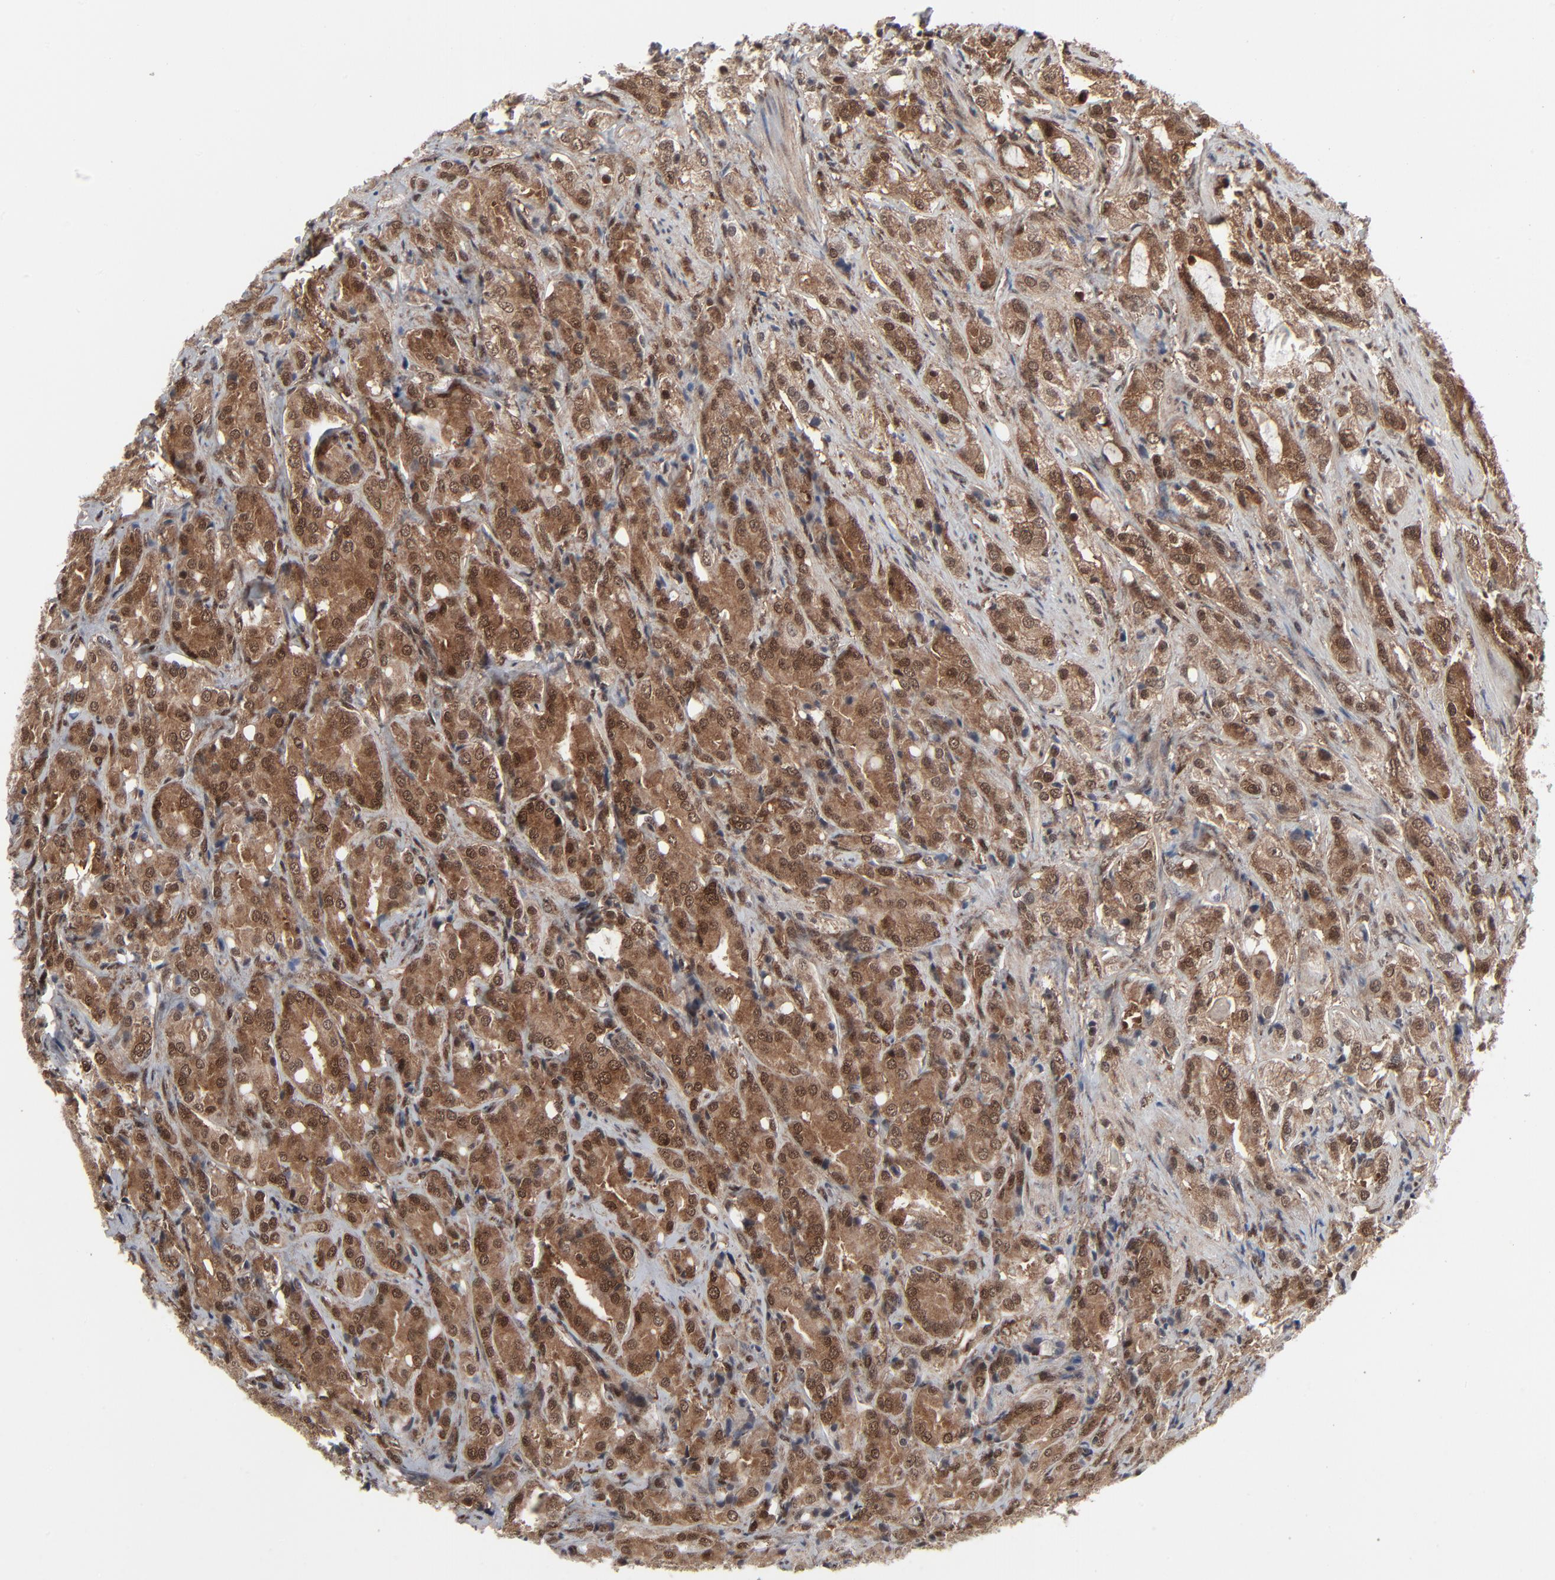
{"staining": {"intensity": "moderate", "quantity": ">75%", "location": "cytoplasmic/membranous,nuclear"}, "tissue": "prostate cancer", "cell_type": "Tumor cells", "image_type": "cancer", "snomed": [{"axis": "morphology", "description": "Adenocarcinoma, High grade"}, {"axis": "topography", "description": "Prostate"}], "caption": "Moderate cytoplasmic/membranous and nuclear expression for a protein is appreciated in about >75% of tumor cells of prostate cancer using IHC.", "gene": "AKT1", "patient": {"sex": "male", "age": 68}}